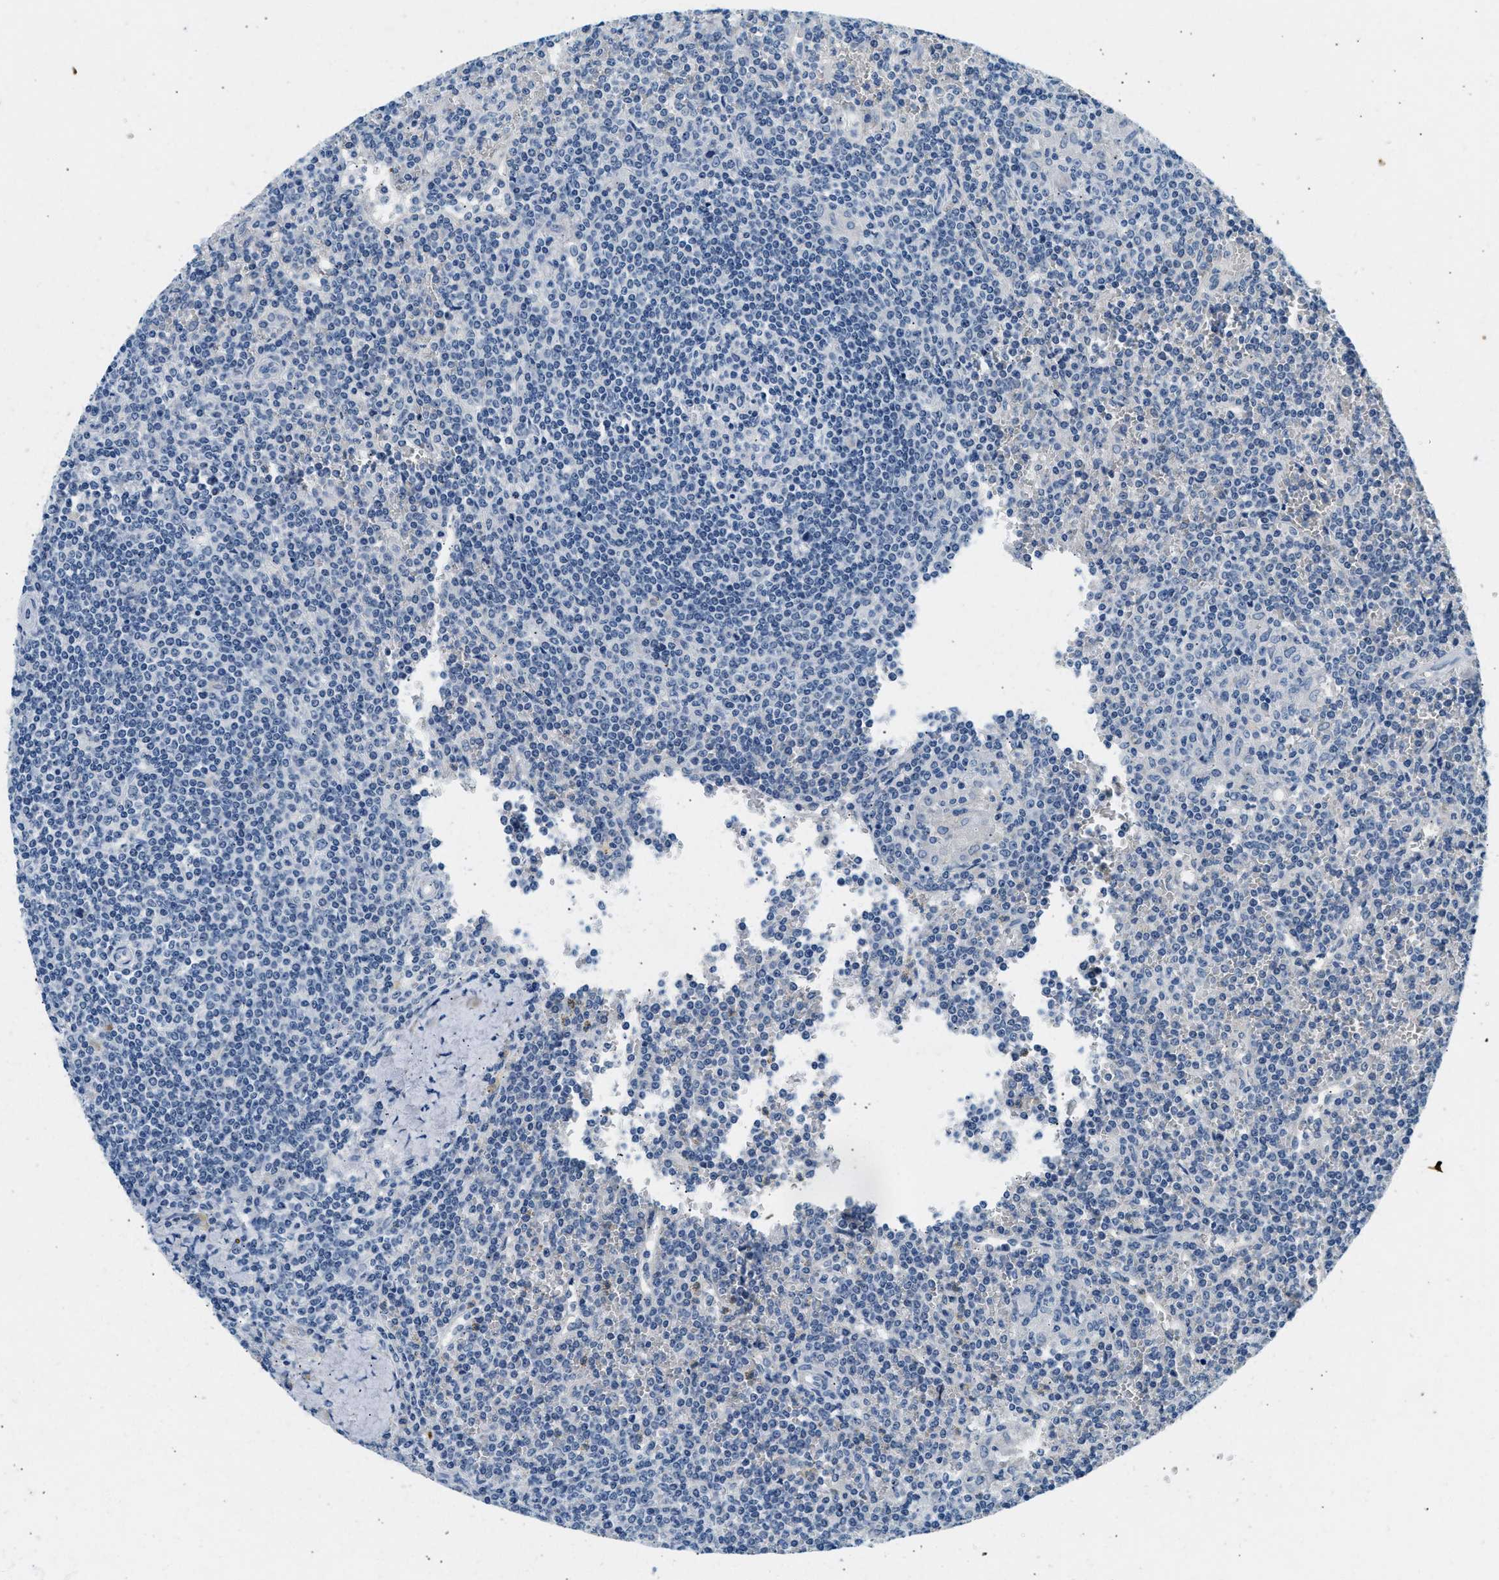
{"staining": {"intensity": "negative", "quantity": "none", "location": "none"}, "tissue": "lymphoma", "cell_type": "Tumor cells", "image_type": "cancer", "snomed": [{"axis": "morphology", "description": "Malignant lymphoma, non-Hodgkin's type, Low grade"}, {"axis": "topography", "description": "Spleen"}], "caption": "IHC of human lymphoma displays no positivity in tumor cells. (Stains: DAB IHC with hematoxylin counter stain, Microscopy: brightfield microscopy at high magnification).", "gene": "CFAP20", "patient": {"sex": "female", "age": 19}}